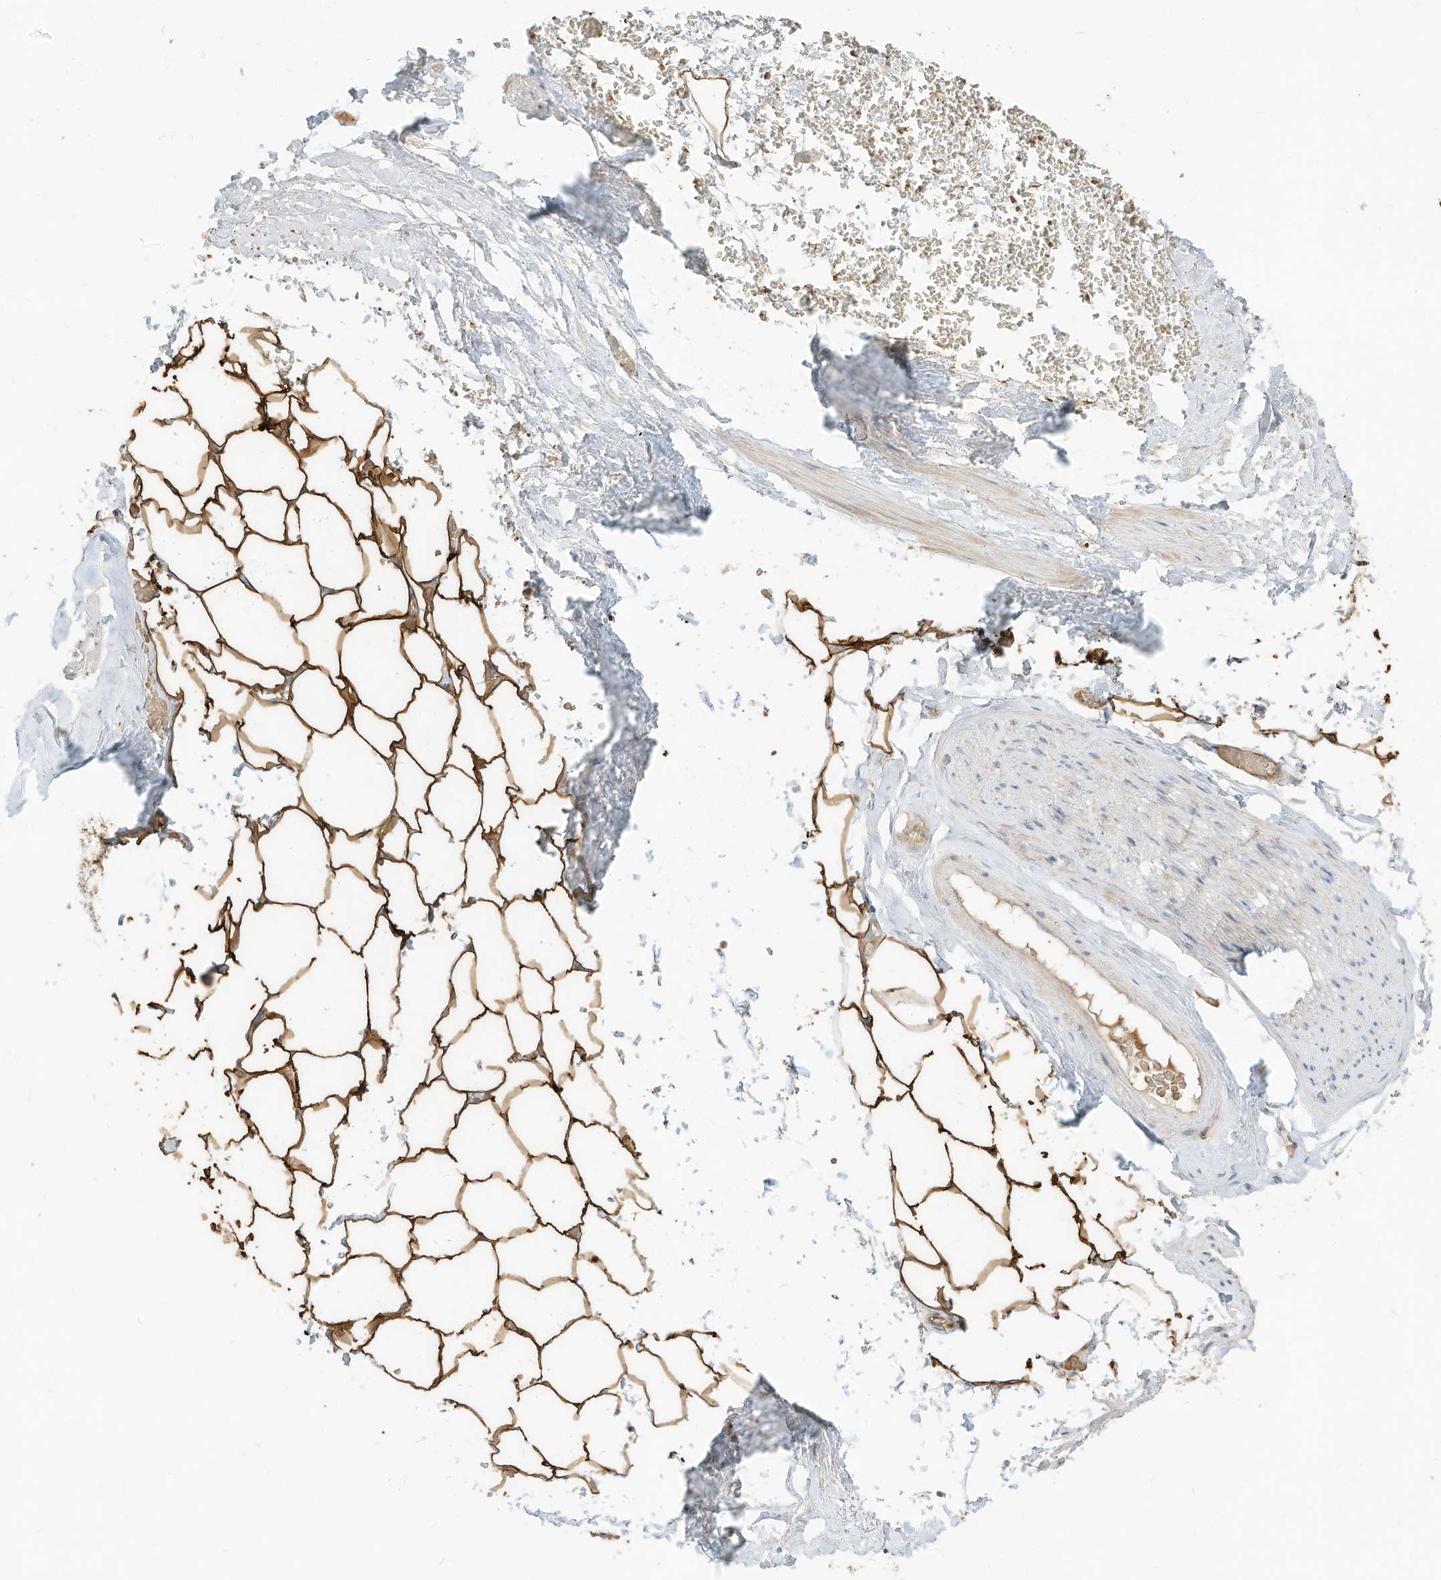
{"staining": {"intensity": "strong", "quantity": ">75%", "location": "cytoplasmic/membranous"}, "tissue": "adipose tissue", "cell_type": "Adipocytes", "image_type": "normal", "snomed": [{"axis": "morphology", "description": "Normal tissue, NOS"}, {"axis": "morphology", "description": "Adenocarcinoma, Low grade"}, {"axis": "topography", "description": "Prostate"}, {"axis": "topography", "description": "Peripheral nerve tissue"}], "caption": "A photomicrograph showing strong cytoplasmic/membranous positivity in about >75% of adipocytes in benign adipose tissue, as visualized by brown immunohistochemical staining.", "gene": "OFD1", "patient": {"sex": "male", "age": 63}}